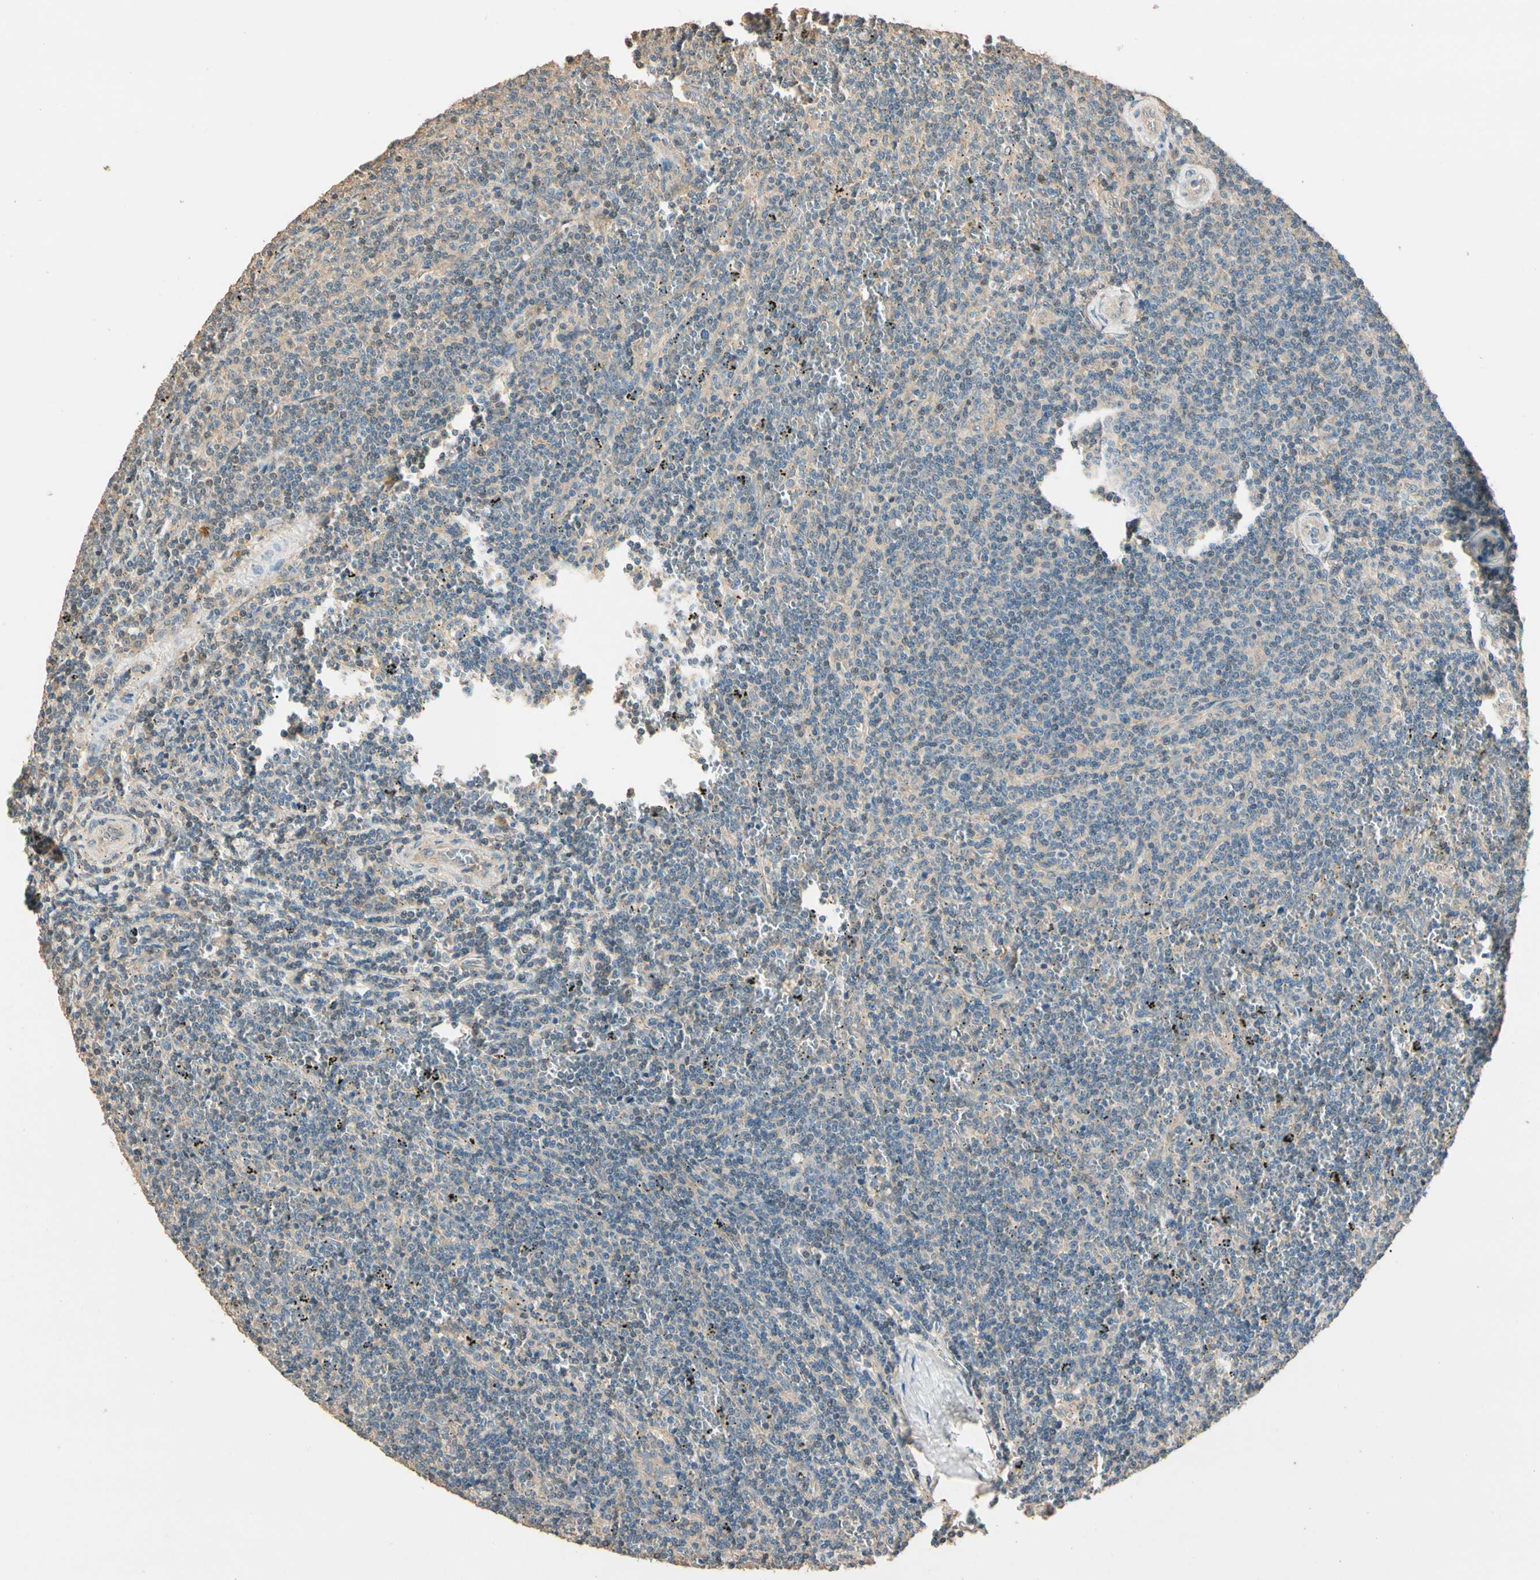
{"staining": {"intensity": "weak", "quantity": ">75%", "location": "cytoplasmic/membranous"}, "tissue": "lymphoma", "cell_type": "Tumor cells", "image_type": "cancer", "snomed": [{"axis": "morphology", "description": "Malignant lymphoma, non-Hodgkin's type, Low grade"}, {"axis": "topography", "description": "Spleen"}], "caption": "Protein analysis of low-grade malignant lymphoma, non-Hodgkin's type tissue displays weak cytoplasmic/membranous expression in about >75% of tumor cells.", "gene": "CDH6", "patient": {"sex": "female", "age": 50}}